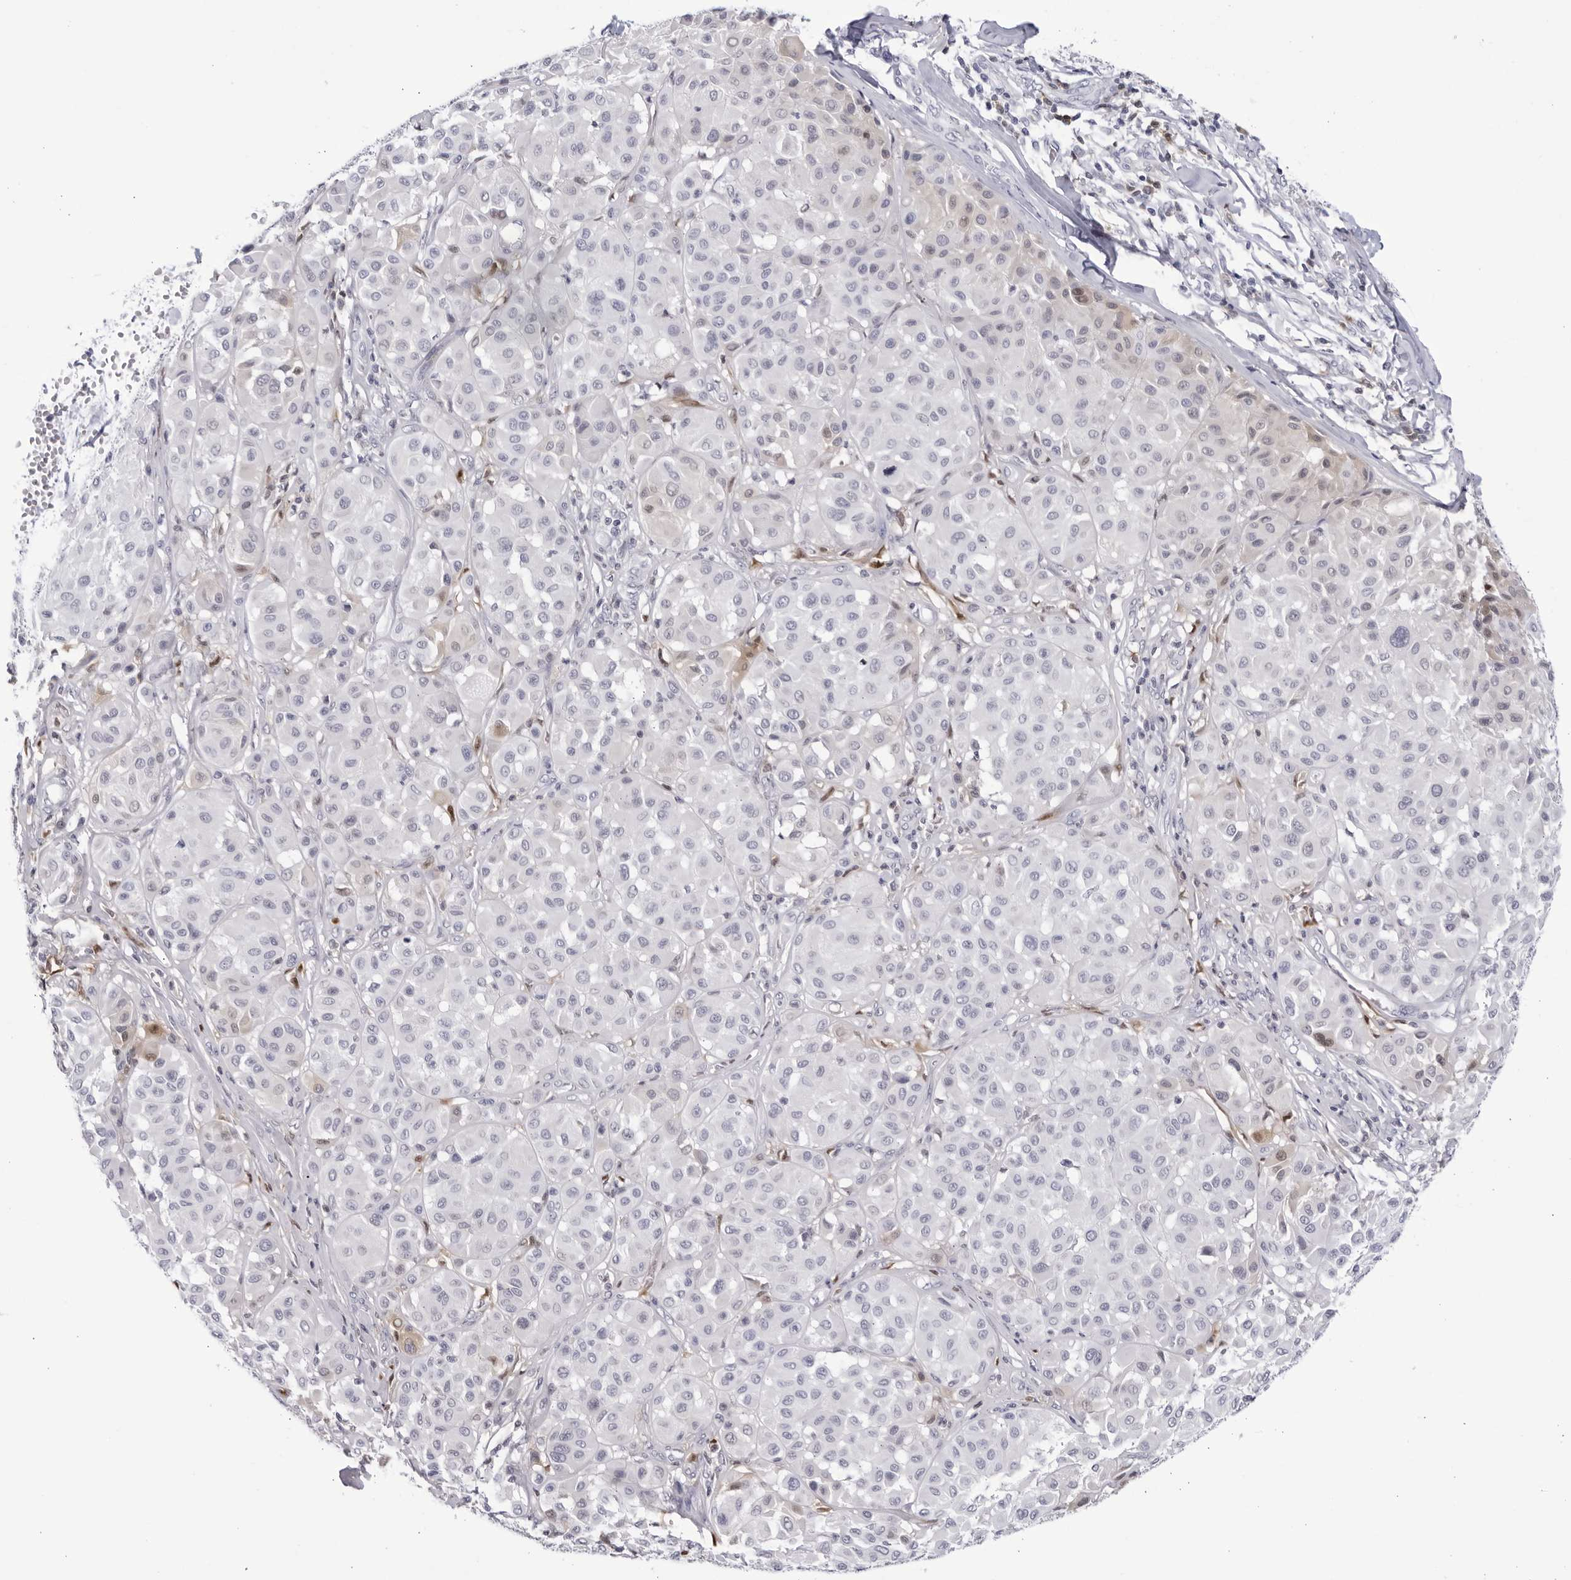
{"staining": {"intensity": "negative", "quantity": "none", "location": "none"}, "tissue": "melanoma", "cell_type": "Tumor cells", "image_type": "cancer", "snomed": [{"axis": "morphology", "description": "Malignant melanoma, Metastatic site"}, {"axis": "topography", "description": "Soft tissue"}], "caption": "IHC of human melanoma reveals no positivity in tumor cells.", "gene": "CNBD1", "patient": {"sex": "male", "age": 41}}